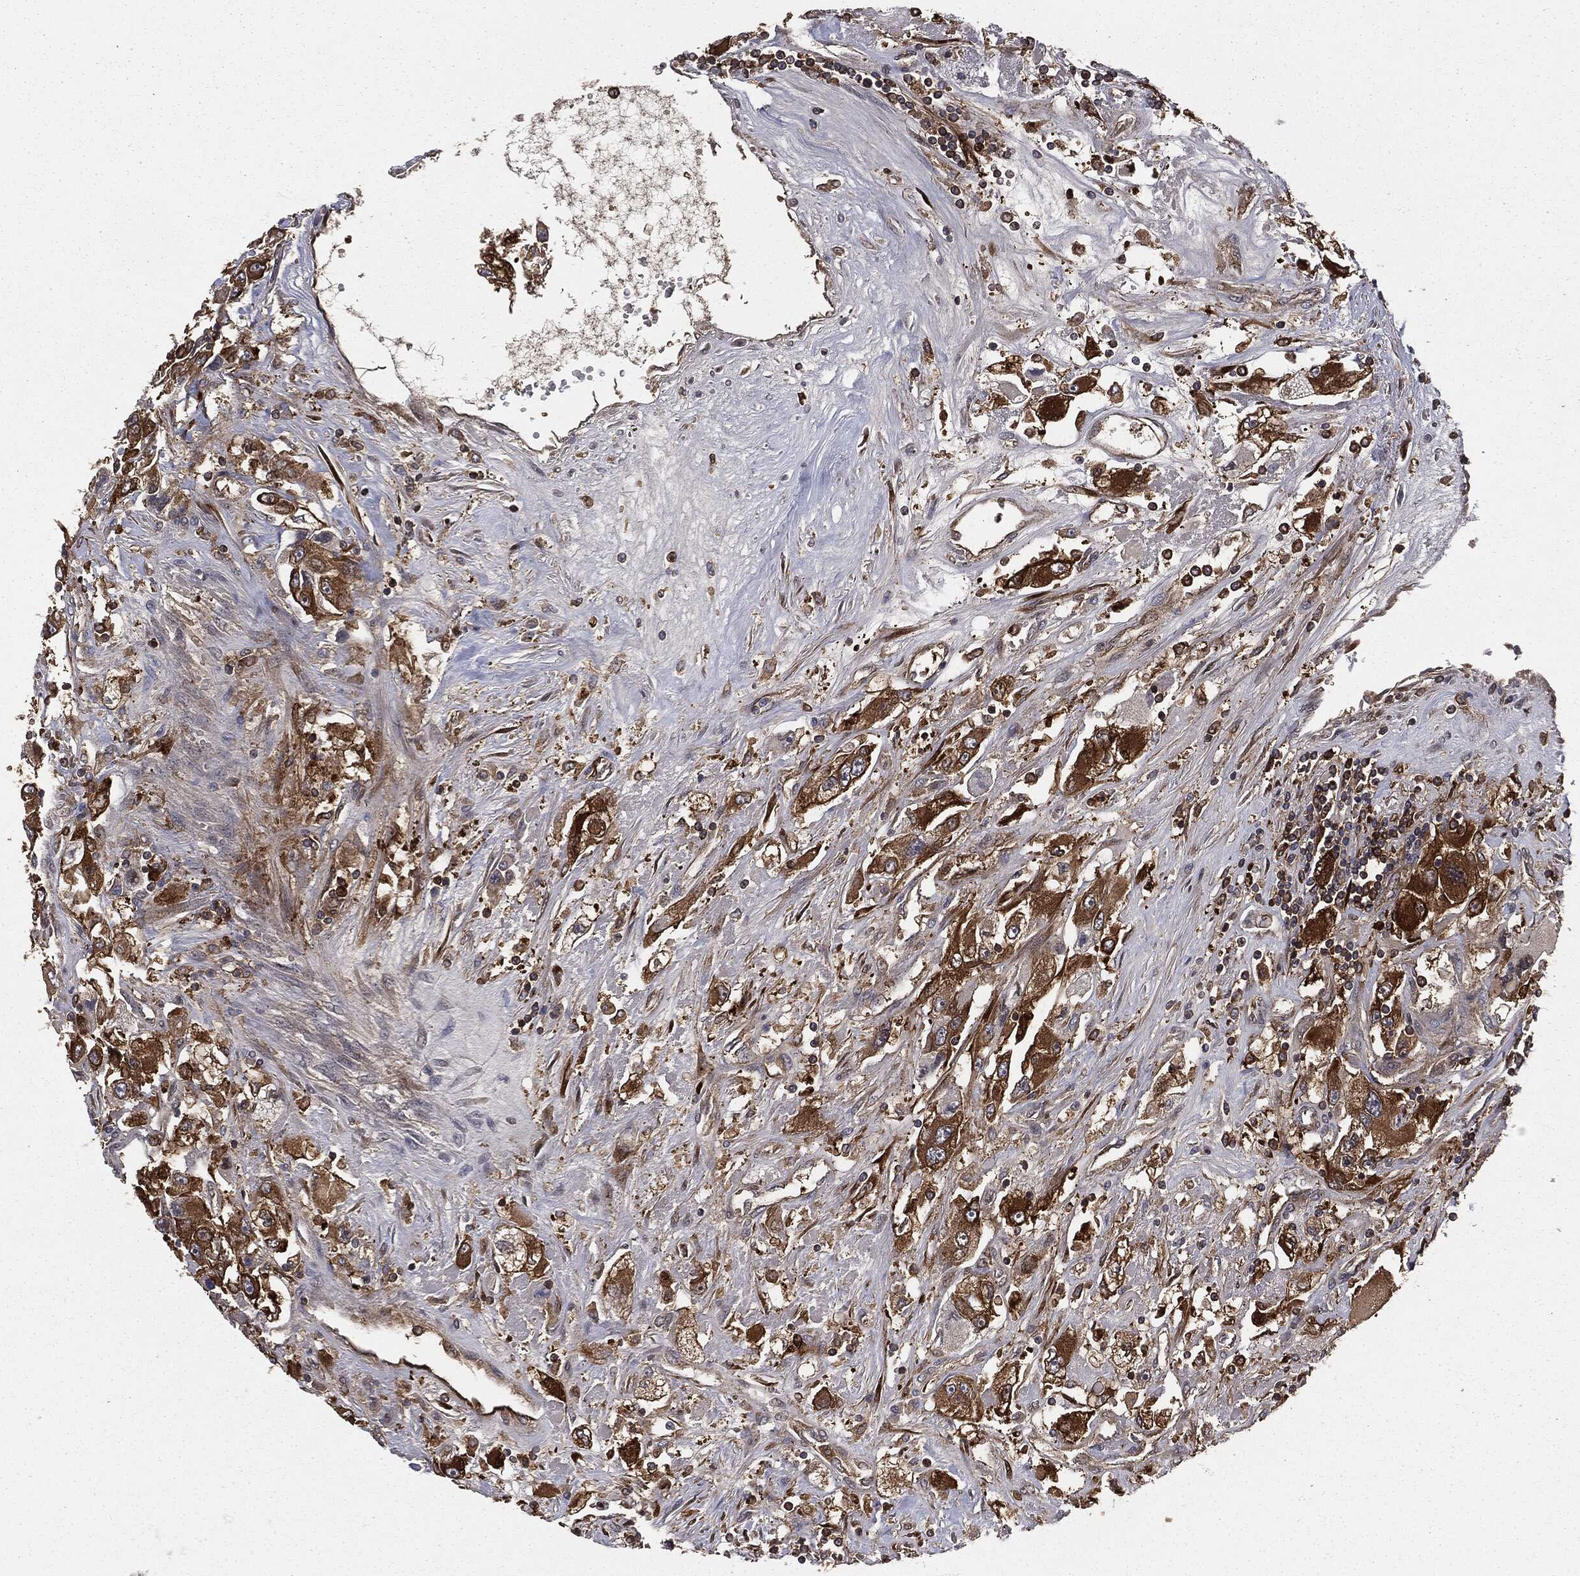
{"staining": {"intensity": "strong", "quantity": ">75%", "location": "cytoplasmic/membranous"}, "tissue": "renal cancer", "cell_type": "Tumor cells", "image_type": "cancer", "snomed": [{"axis": "morphology", "description": "Adenocarcinoma, NOS"}, {"axis": "topography", "description": "Kidney"}], "caption": "IHC staining of adenocarcinoma (renal), which reveals high levels of strong cytoplasmic/membranous positivity in about >75% of tumor cells indicating strong cytoplasmic/membranous protein positivity. The staining was performed using DAB (3,3'-diaminobenzidine) (brown) for protein detection and nuclei were counterstained in hematoxylin (blue).", "gene": "GNB5", "patient": {"sex": "female", "age": 52}}